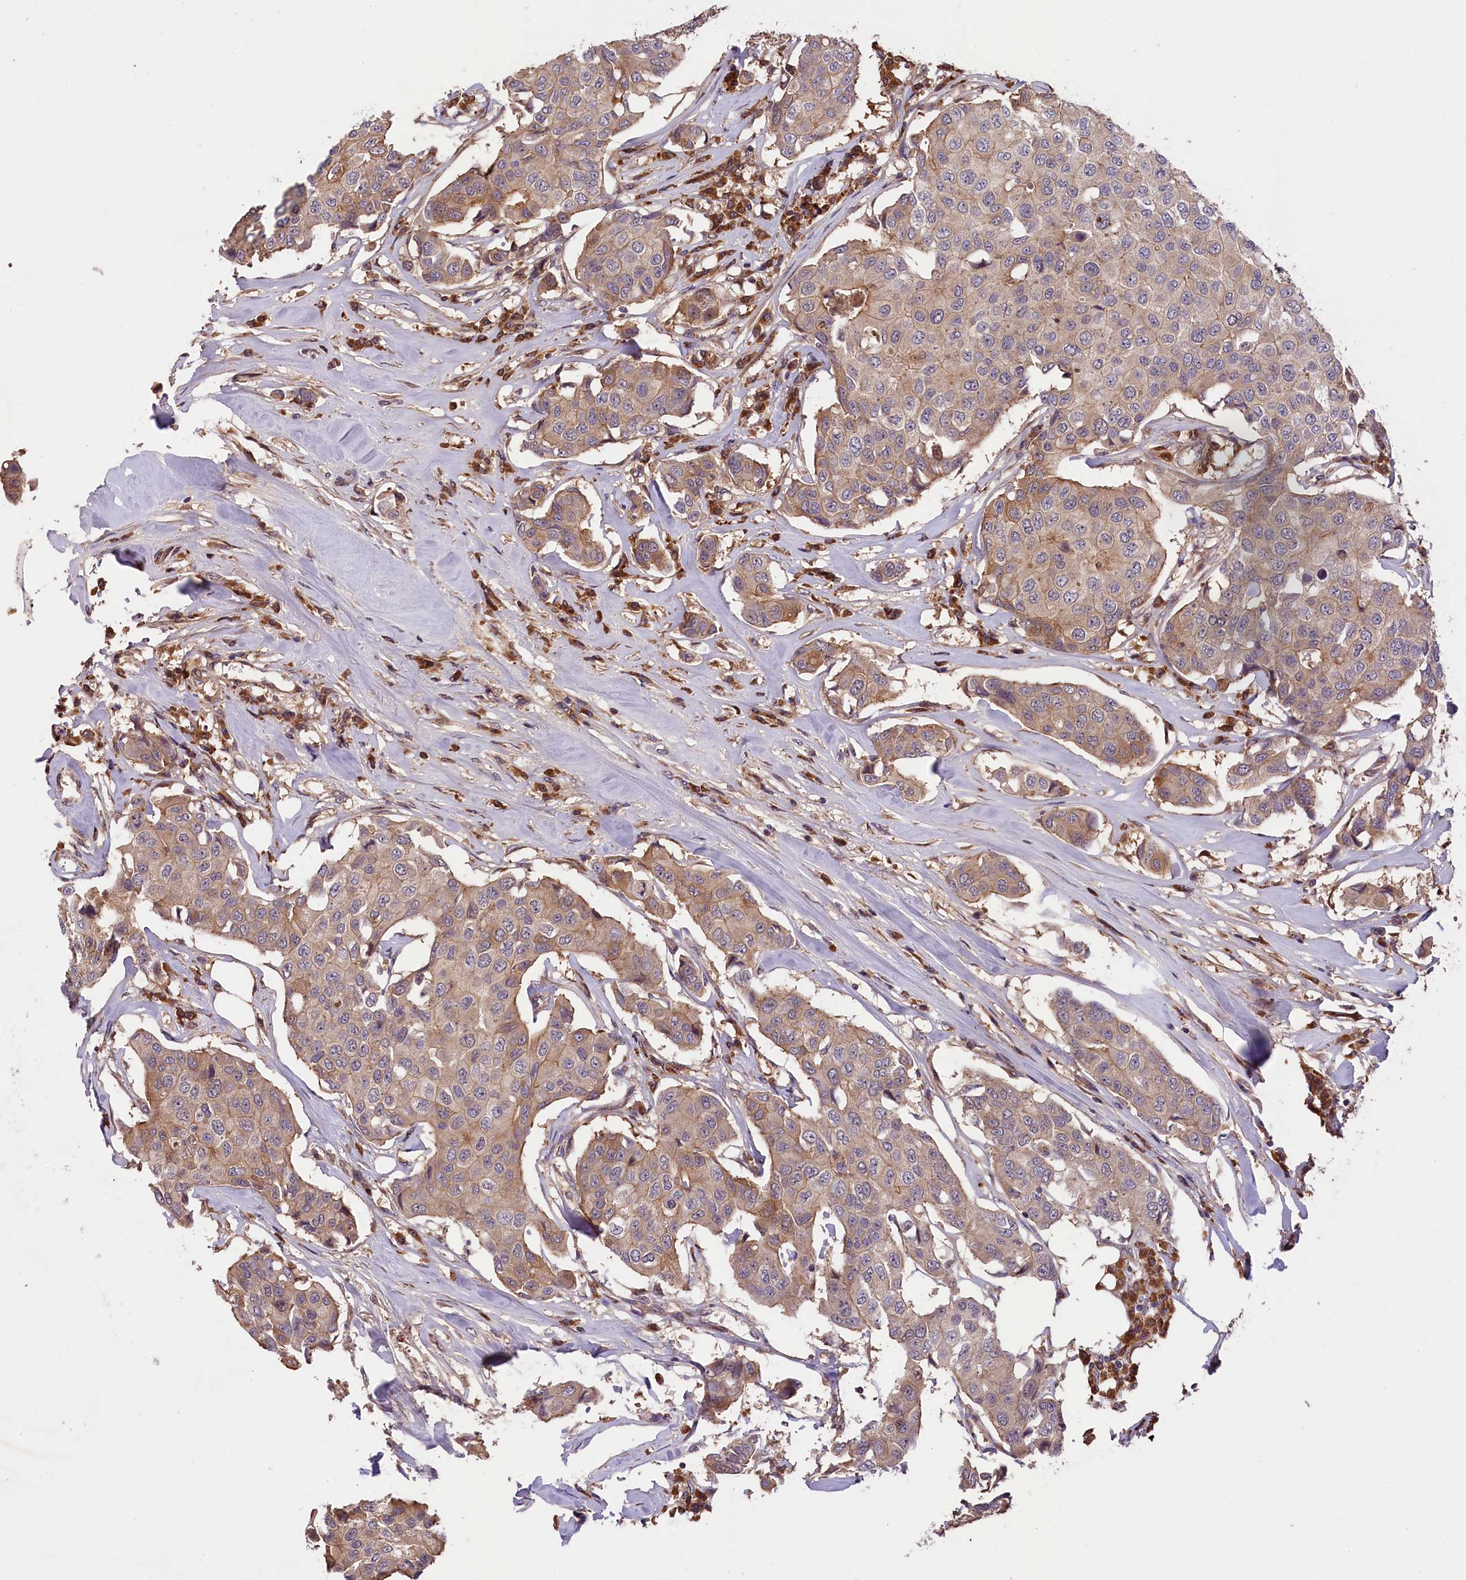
{"staining": {"intensity": "weak", "quantity": "25%-75%", "location": "cytoplasmic/membranous"}, "tissue": "breast cancer", "cell_type": "Tumor cells", "image_type": "cancer", "snomed": [{"axis": "morphology", "description": "Duct carcinoma"}, {"axis": "topography", "description": "Breast"}], "caption": "Breast infiltrating ductal carcinoma stained with a protein marker exhibits weak staining in tumor cells.", "gene": "SETD6", "patient": {"sex": "female", "age": 80}}